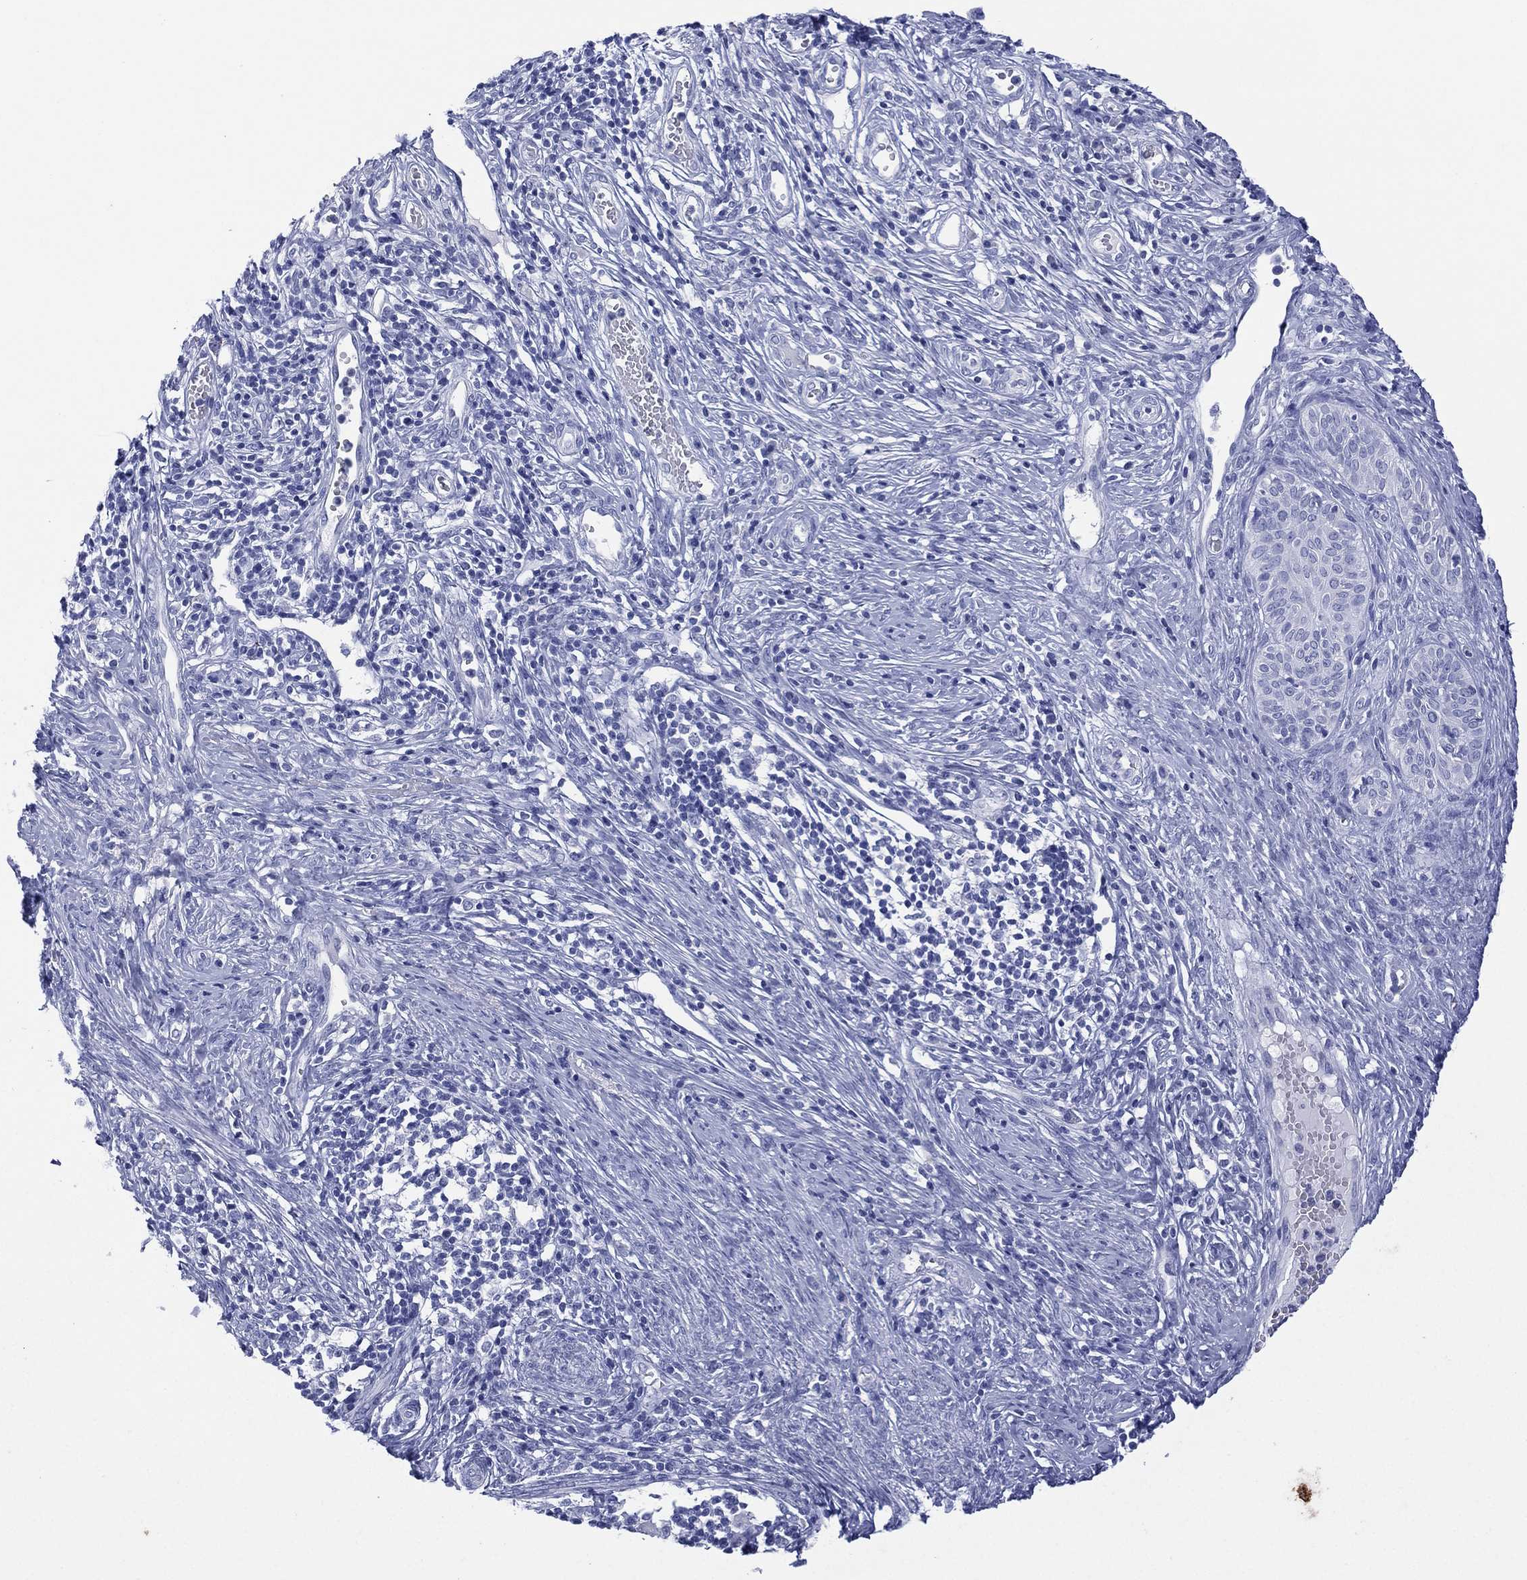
{"staining": {"intensity": "negative", "quantity": "none", "location": "none"}, "tissue": "cervical cancer", "cell_type": "Tumor cells", "image_type": "cancer", "snomed": [{"axis": "morphology", "description": "Normal tissue, NOS"}, {"axis": "morphology", "description": "Squamous cell carcinoma, NOS"}, {"axis": "topography", "description": "Cervix"}], "caption": "Micrograph shows no significant protein positivity in tumor cells of squamous cell carcinoma (cervical).", "gene": "DSG1", "patient": {"sex": "female", "age": 39}}